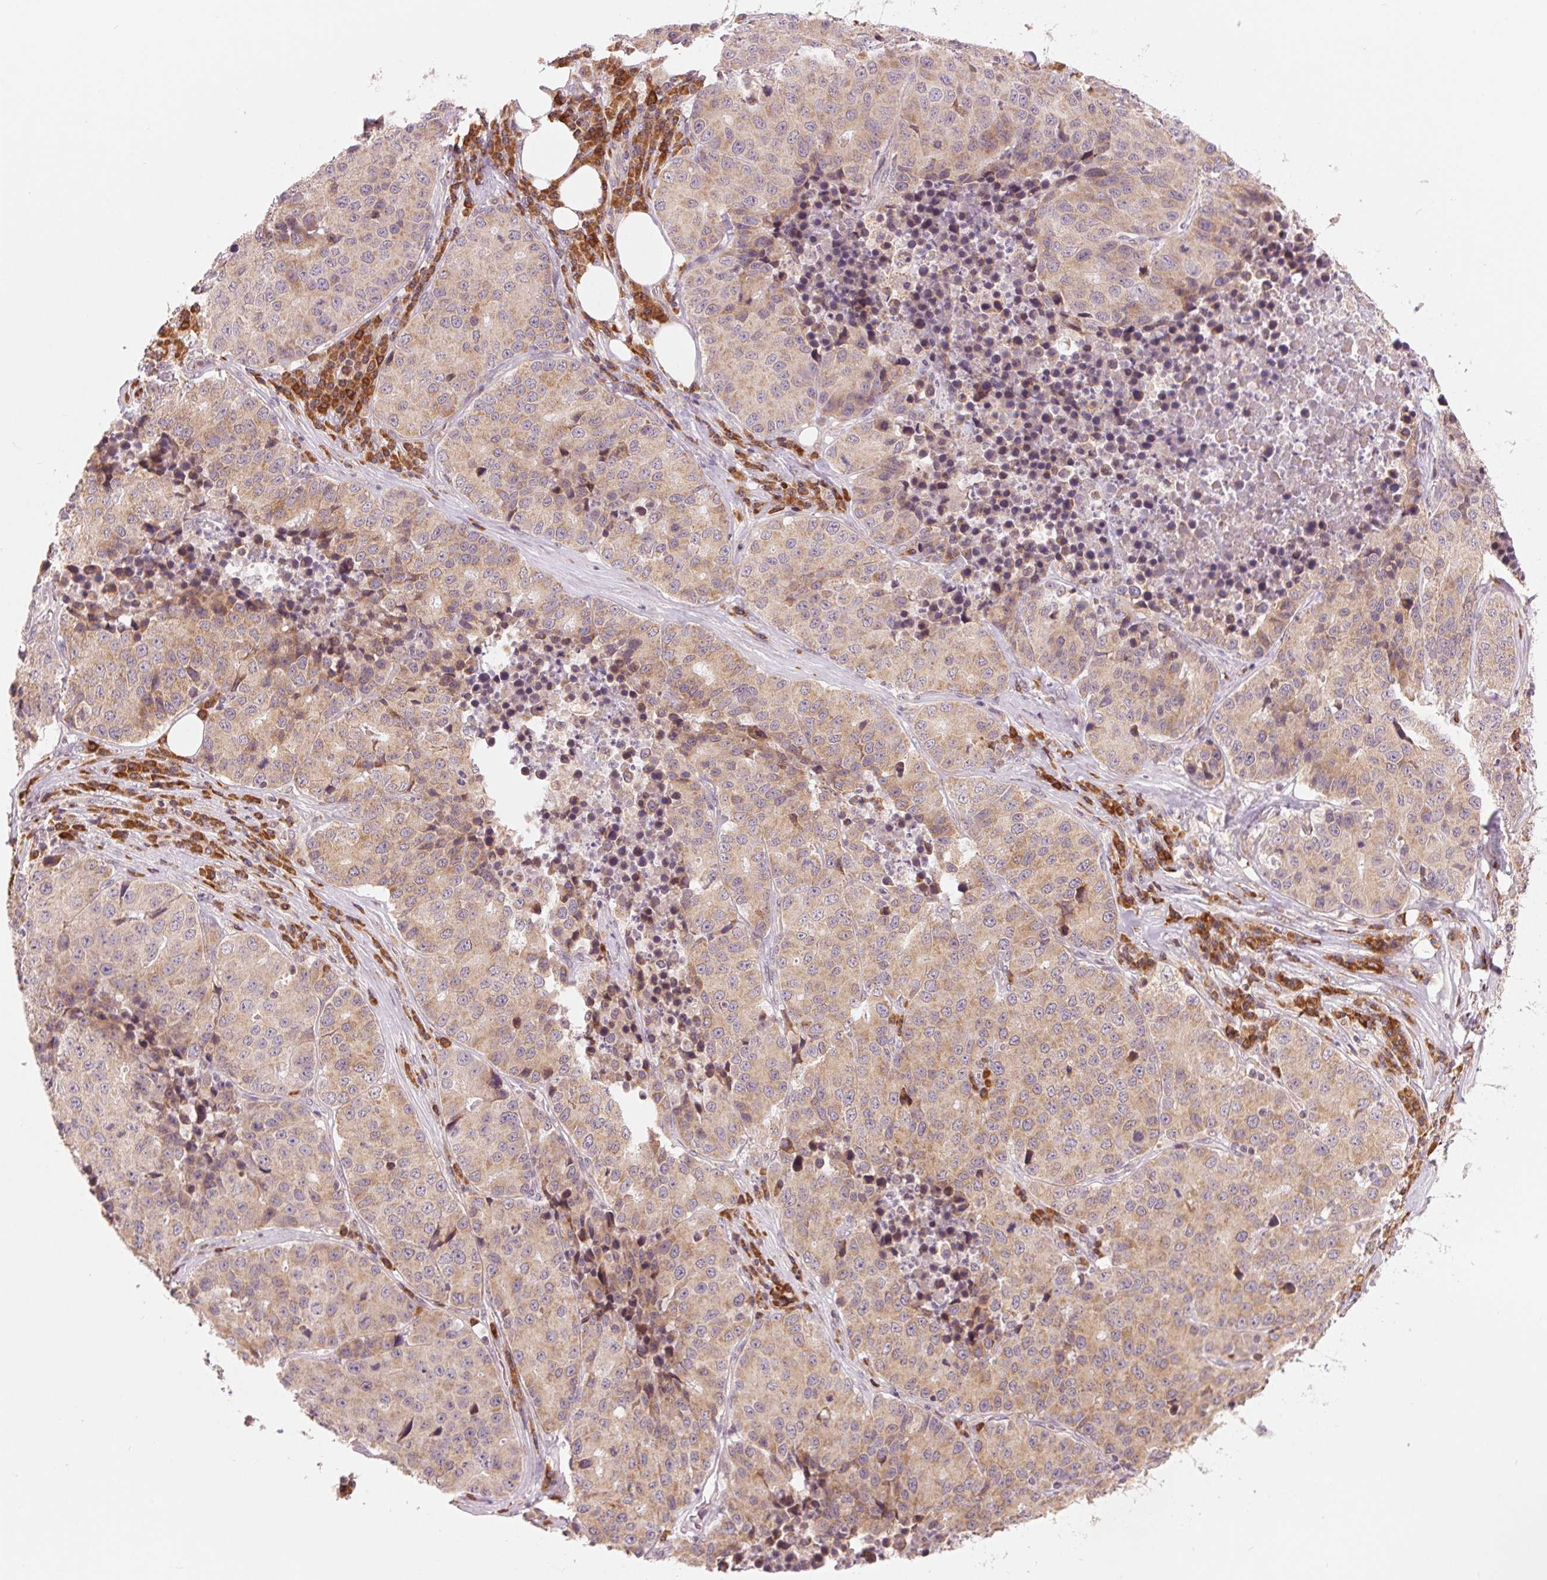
{"staining": {"intensity": "weak", "quantity": ">75%", "location": "cytoplasmic/membranous"}, "tissue": "stomach cancer", "cell_type": "Tumor cells", "image_type": "cancer", "snomed": [{"axis": "morphology", "description": "Adenocarcinoma, NOS"}, {"axis": "topography", "description": "Stomach"}], "caption": "Human stomach cancer (adenocarcinoma) stained with a protein marker exhibits weak staining in tumor cells.", "gene": "TECR", "patient": {"sex": "male", "age": 71}}